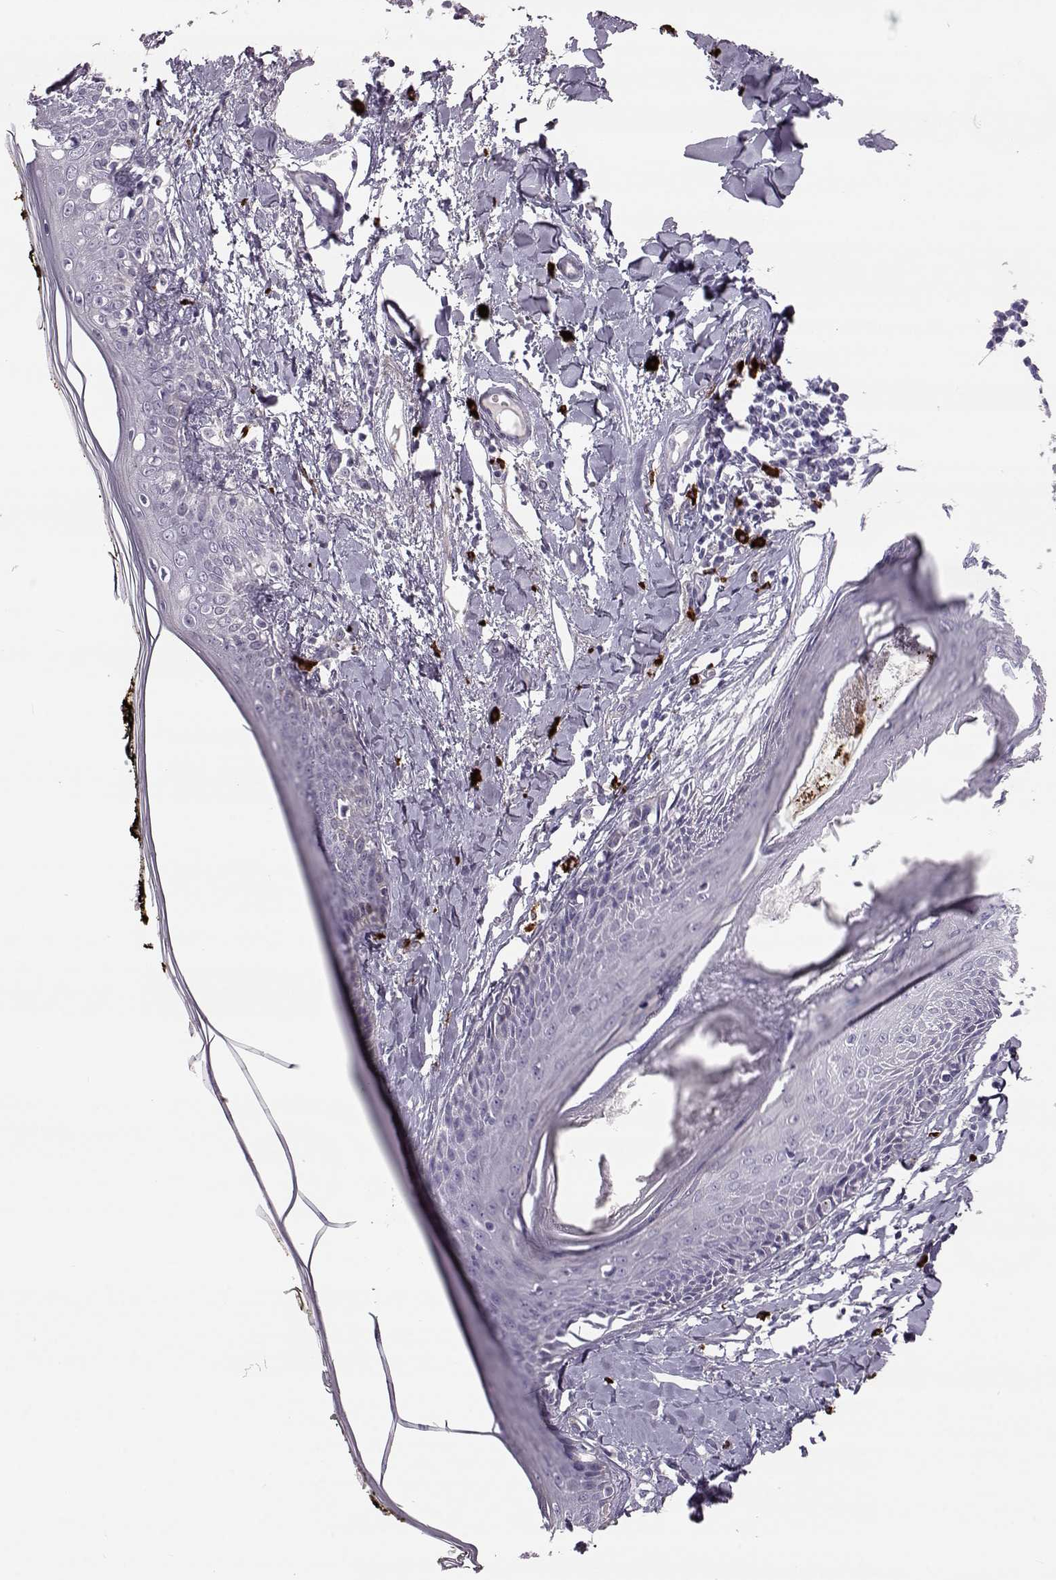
{"staining": {"intensity": "negative", "quantity": "none", "location": "none"}, "tissue": "skin", "cell_type": "Fibroblasts", "image_type": "normal", "snomed": [{"axis": "morphology", "description": "Normal tissue, NOS"}, {"axis": "topography", "description": "Skin"}], "caption": "A high-resolution photomicrograph shows immunohistochemistry staining of unremarkable skin, which exhibits no significant expression in fibroblasts. (Stains: DAB immunohistochemistry (IHC) with hematoxylin counter stain, Microscopy: brightfield microscopy at high magnification).", "gene": "ADGRG5", "patient": {"sex": "male", "age": 76}}